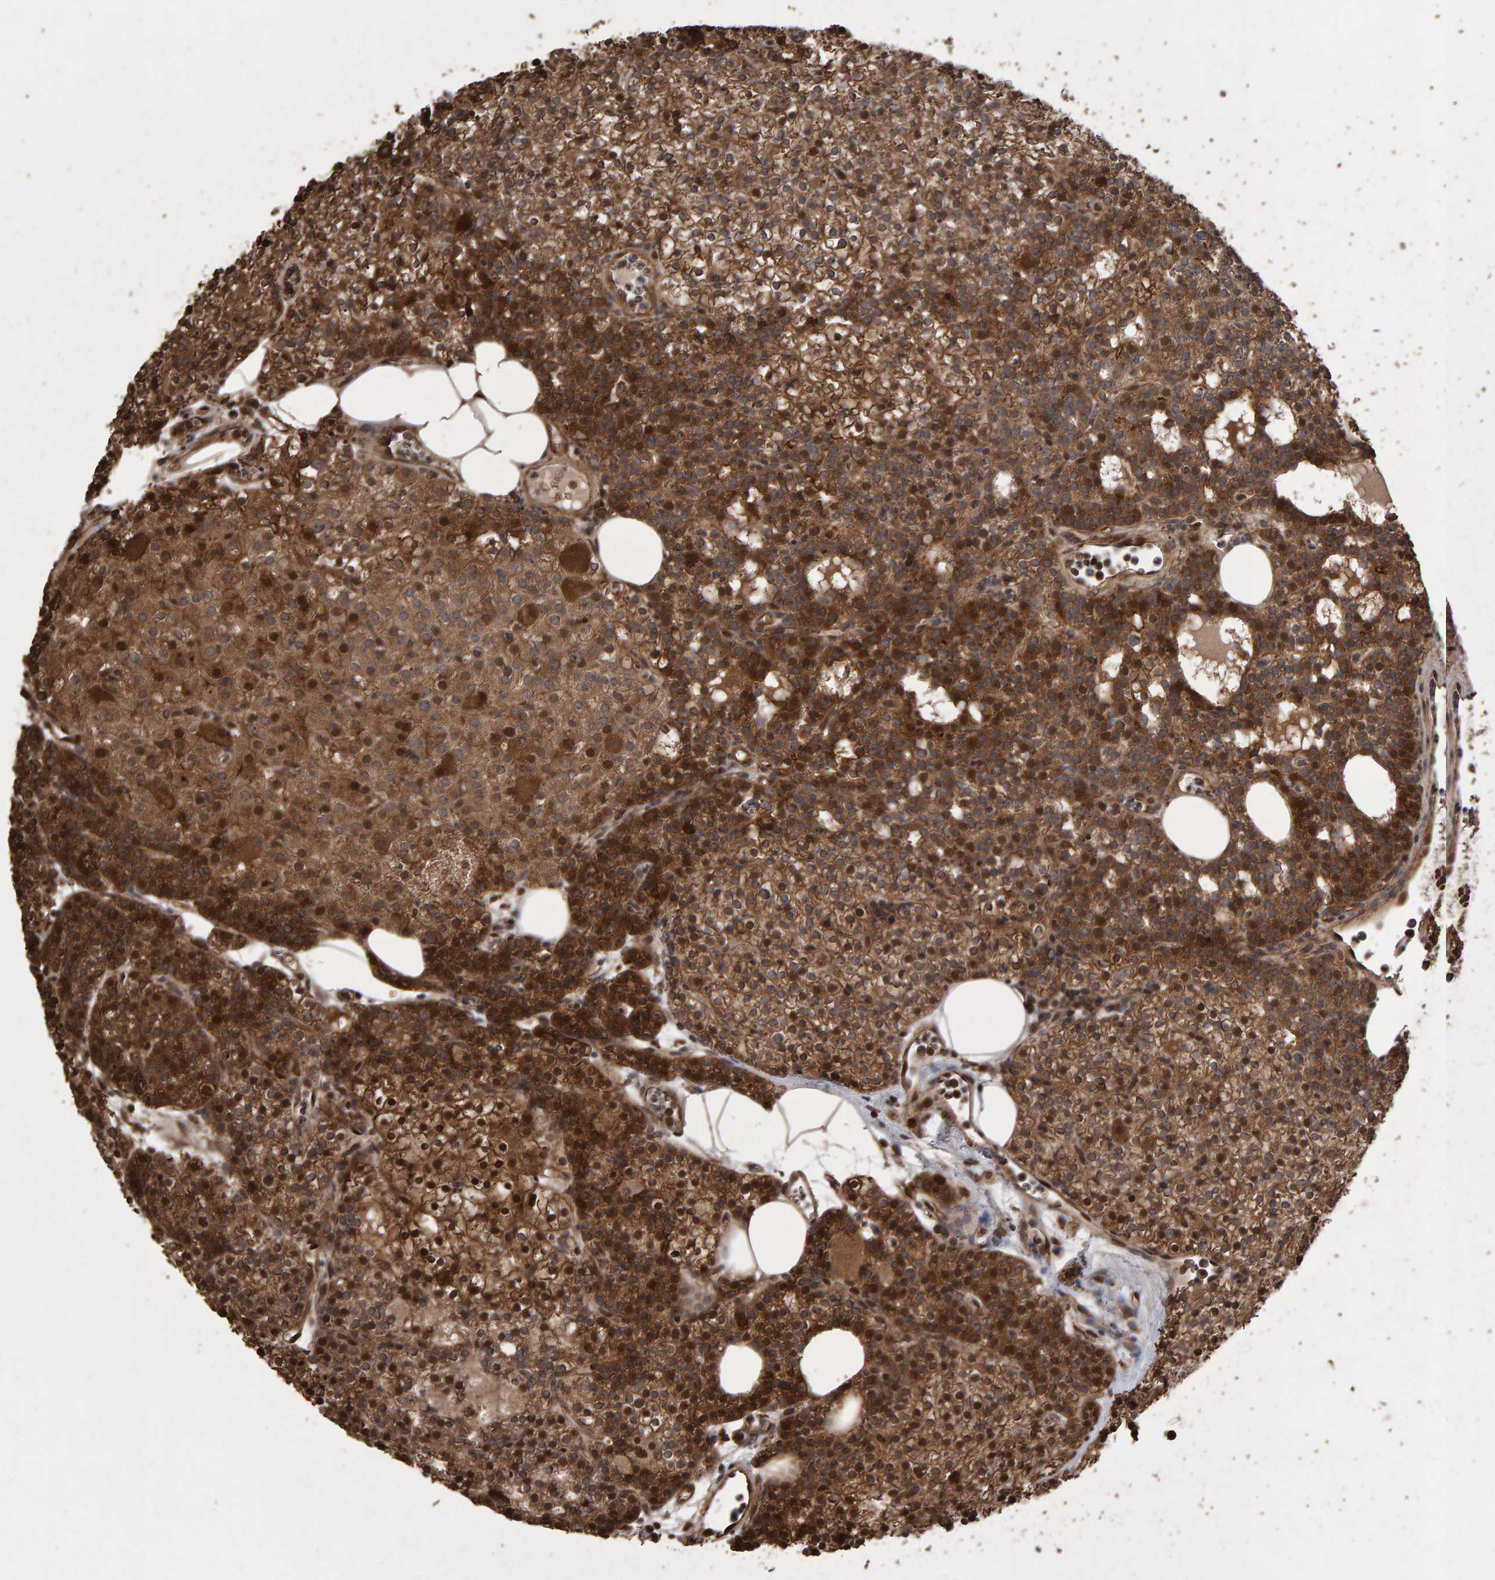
{"staining": {"intensity": "strong", "quantity": ">75%", "location": "cytoplasmic/membranous"}, "tissue": "parathyroid gland", "cell_type": "Glandular cells", "image_type": "normal", "snomed": [{"axis": "morphology", "description": "Normal tissue, NOS"}, {"axis": "morphology", "description": "Adenoma, NOS"}, {"axis": "topography", "description": "Parathyroid gland"}], "caption": "This is an image of immunohistochemistry staining of normal parathyroid gland, which shows strong staining in the cytoplasmic/membranous of glandular cells.", "gene": "OSBP2", "patient": {"sex": "female", "age": 74}}